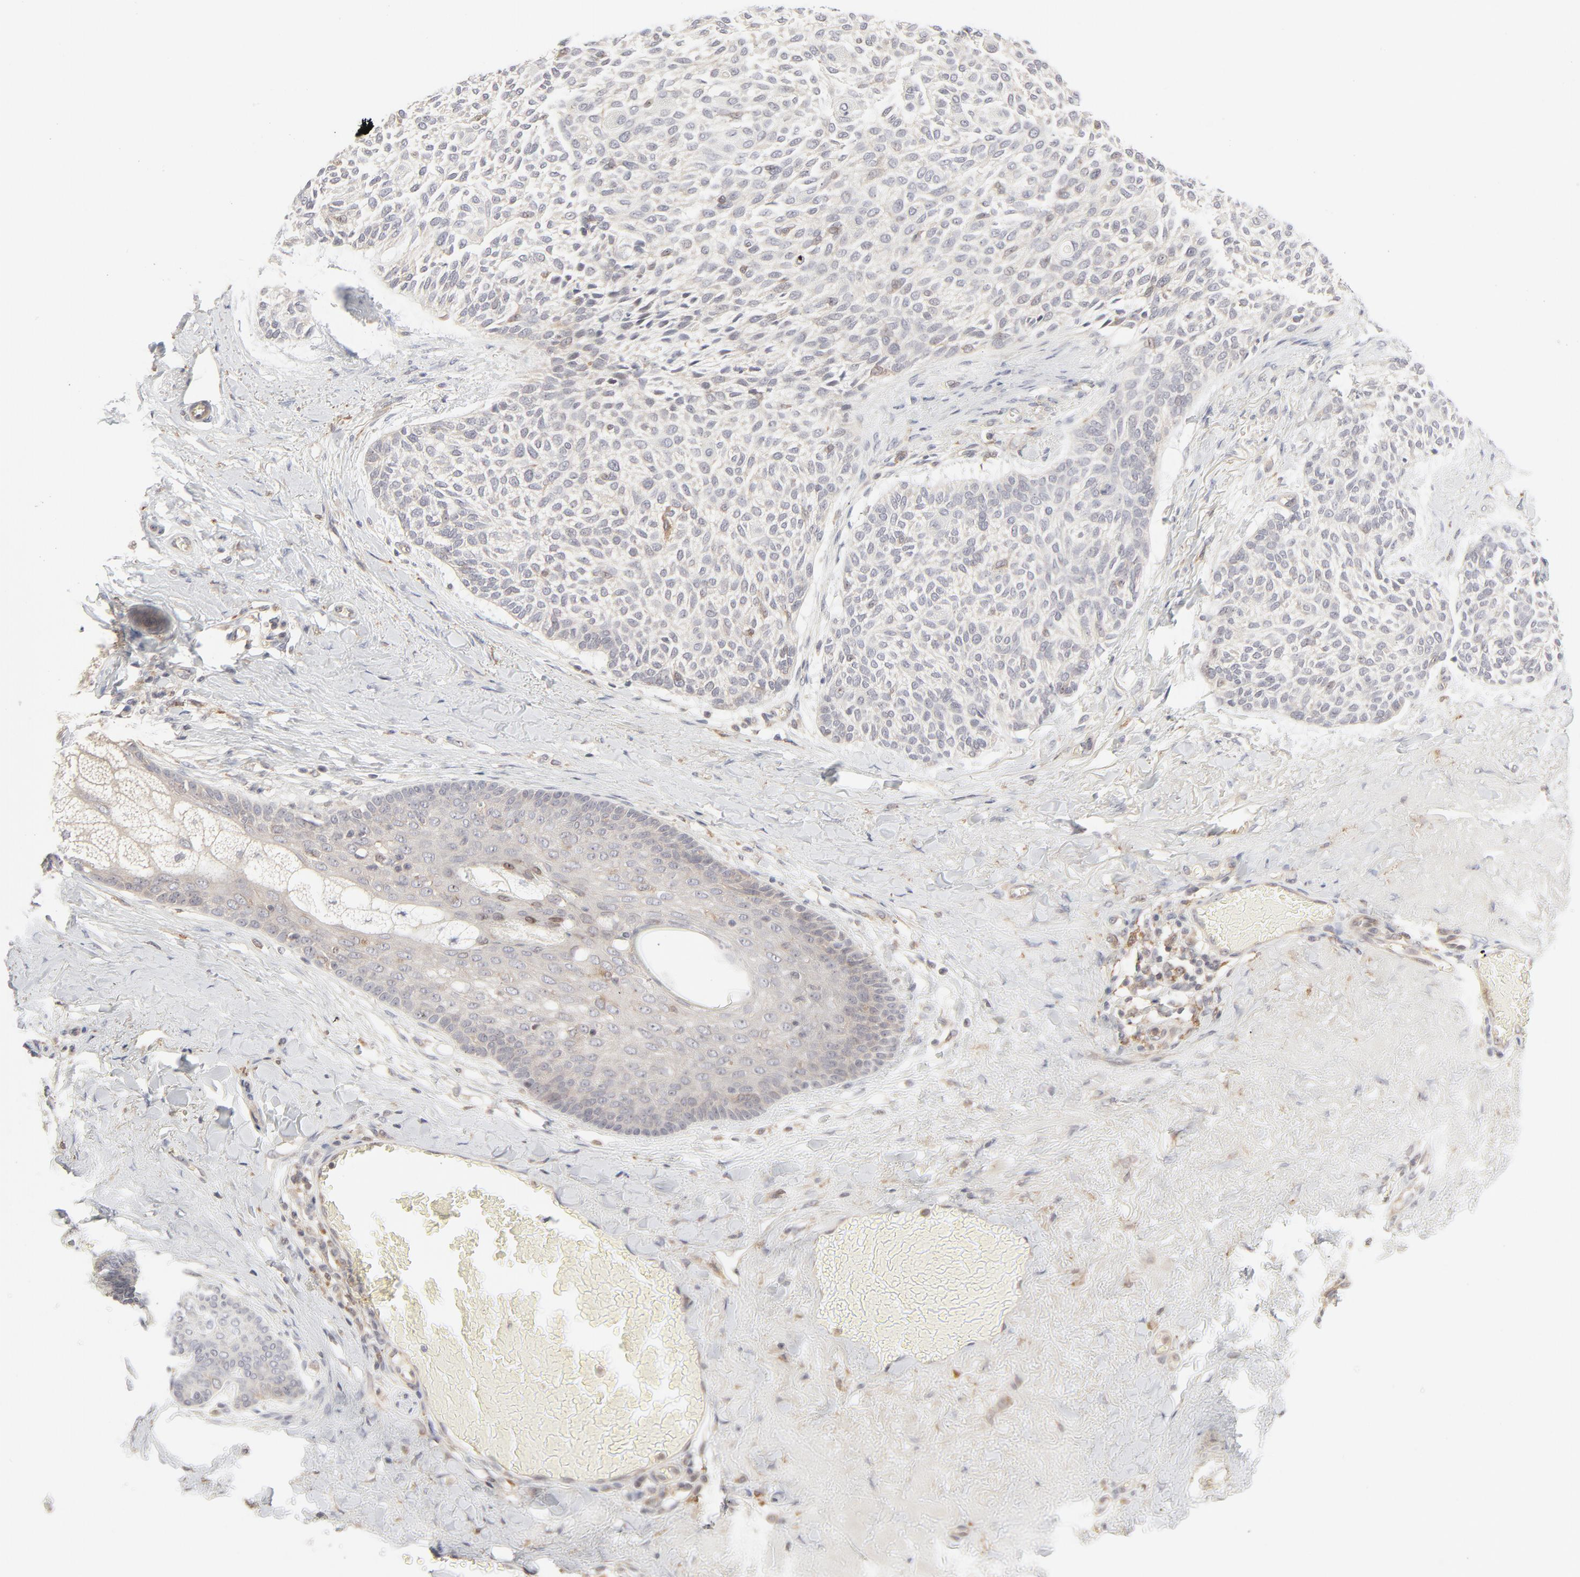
{"staining": {"intensity": "weak", "quantity": "<25%", "location": "cytoplasmic/membranous"}, "tissue": "skin cancer", "cell_type": "Tumor cells", "image_type": "cancer", "snomed": [{"axis": "morphology", "description": "Normal tissue, NOS"}, {"axis": "morphology", "description": "Basal cell carcinoma"}, {"axis": "topography", "description": "Skin"}], "caption": "Protein analysis of skin basal cell carcinoma displays no significant expression in tumor cells.", "gene": "RAB5C", "patient": {"sex": "female", "age": 70}}